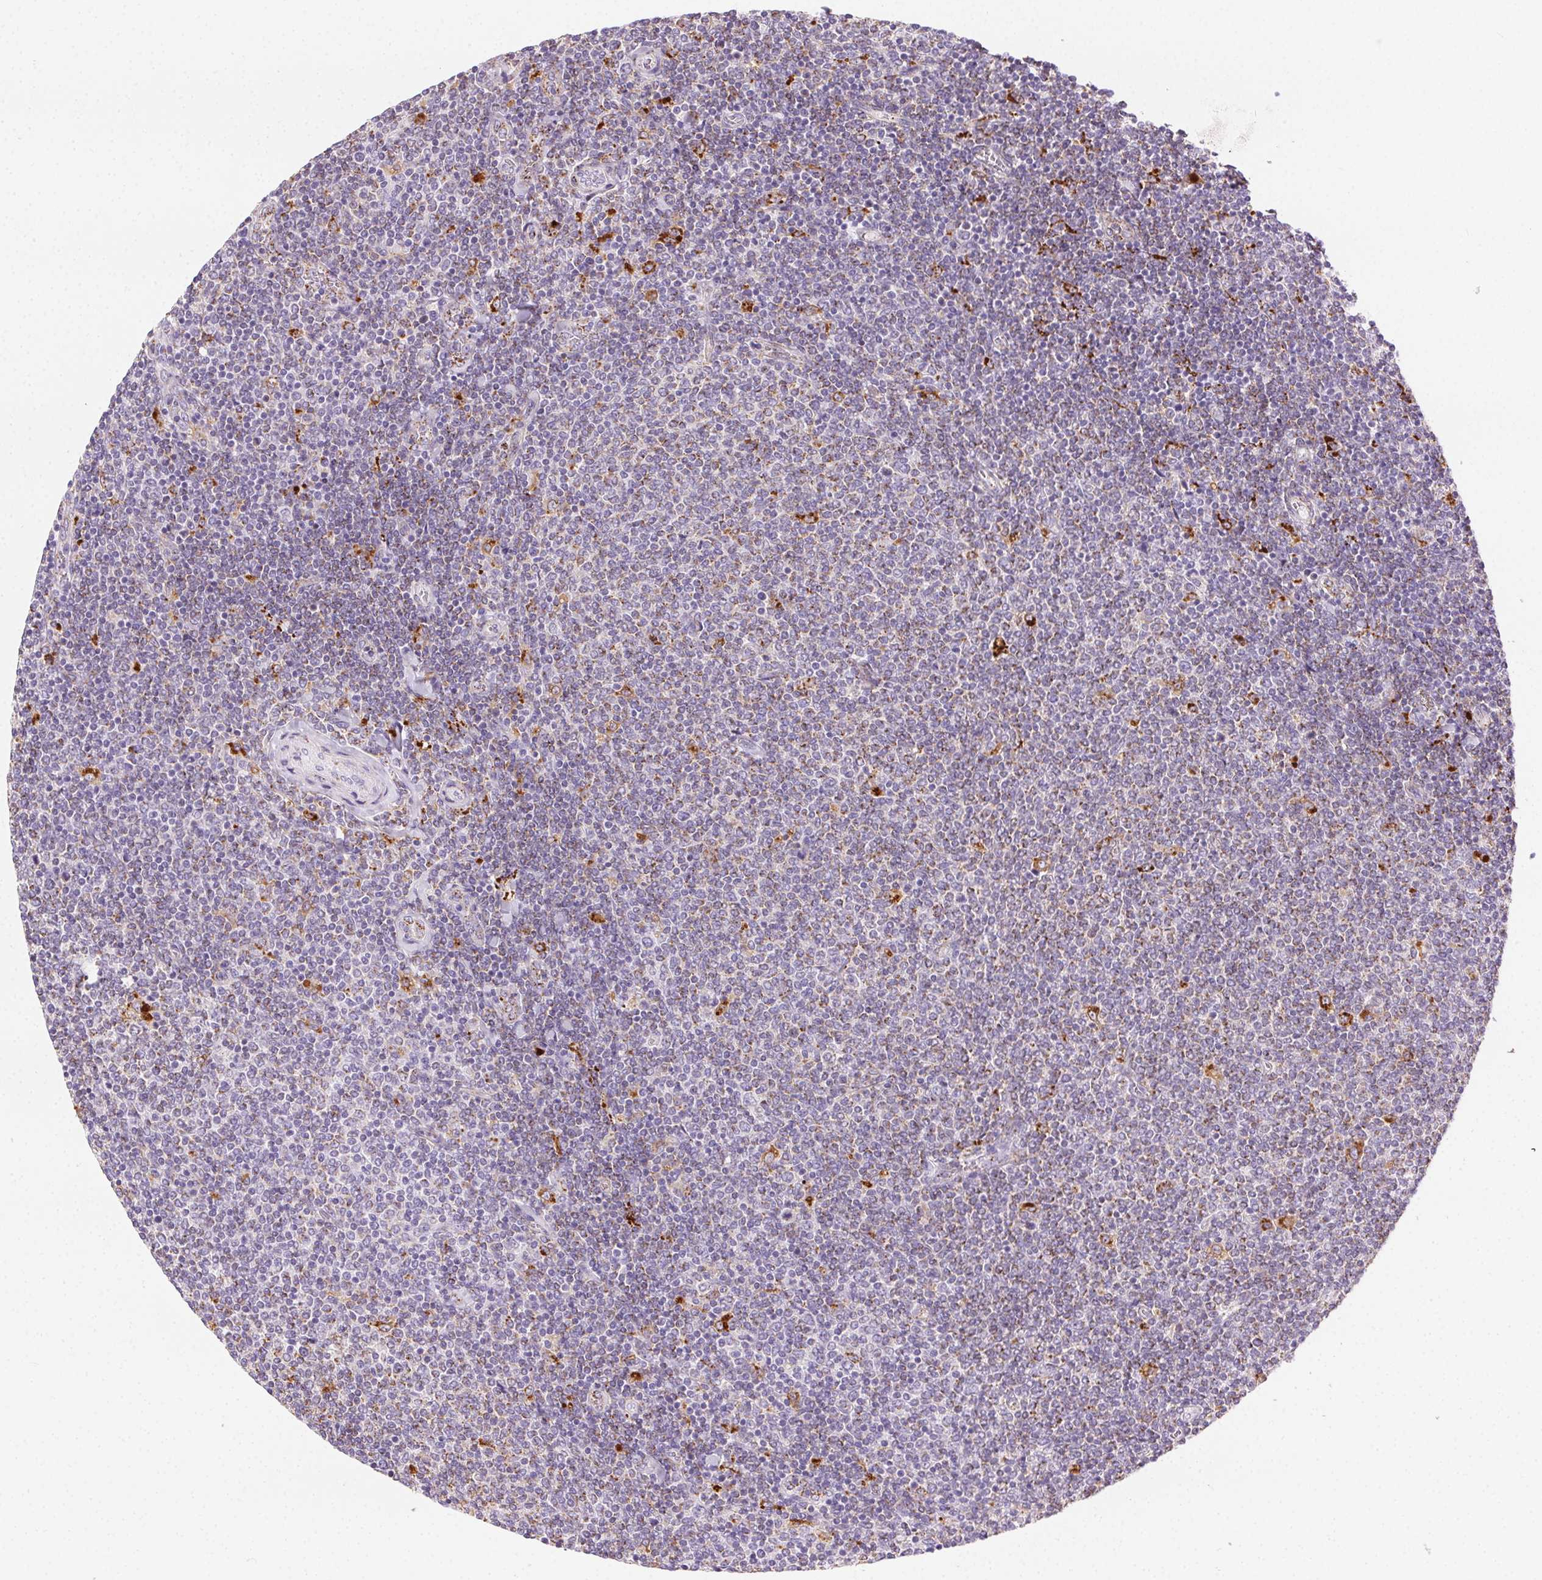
{"staining": {"intensity": "negative", "quantity": "none", "location": "none"}, "tissue": "lymphoma", "cell_type": "Tumor cells", "image_type": "cancer", "snomed": [{"axis": "morphology", "description": "Malignant lymphoma, non-Hodgkin's type, Low grade"}, {"axis": "topography", "description": "Lymph node"}], "caption": "Low-grade malignant lymphoma, non-Hodgkin's type was stained to show a protein in brown. There is no significant staining in tumor cells.", "gene": "SCPEP1", "patient": {"sex": "male", "age": 52}}